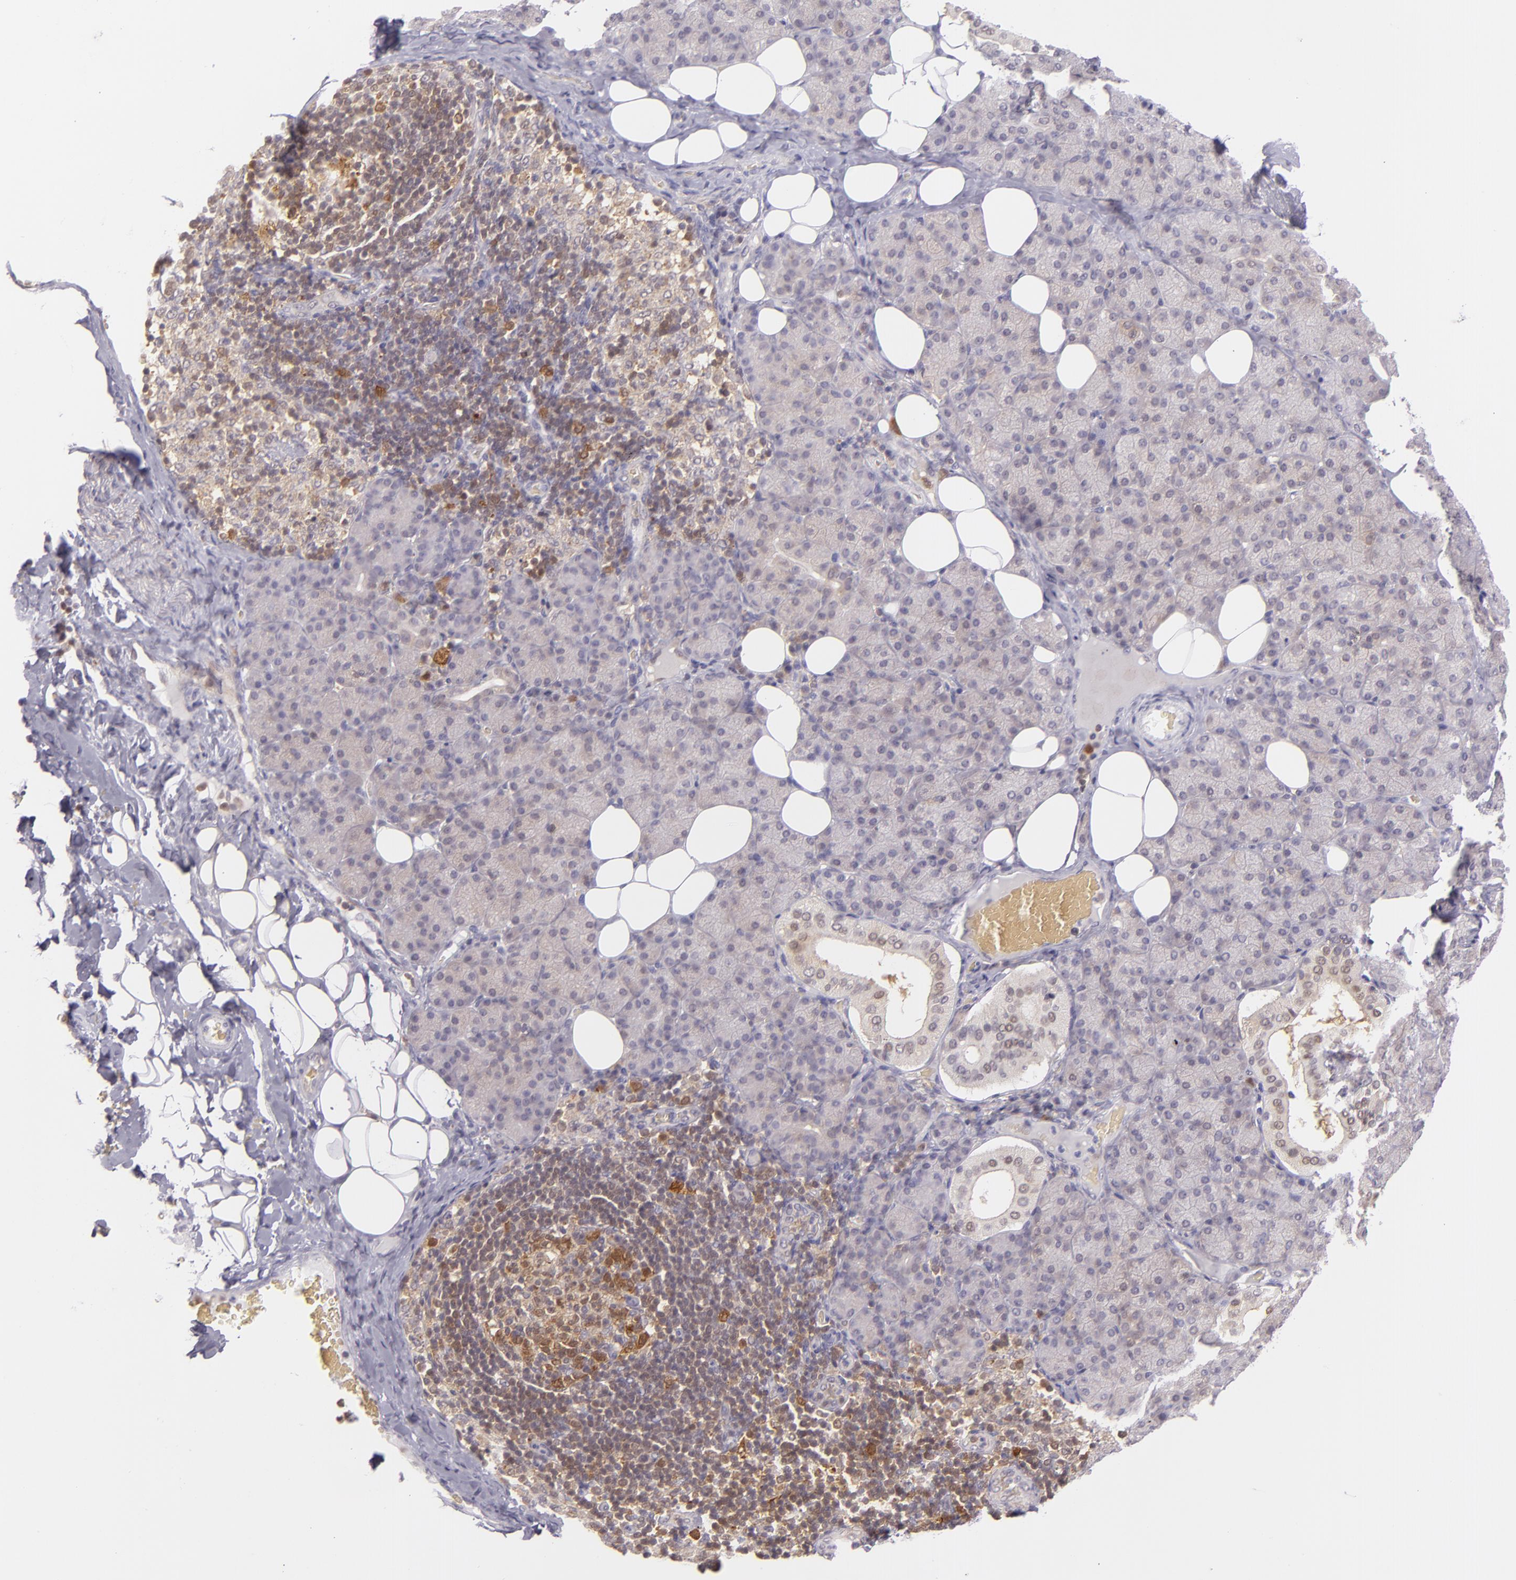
{"staining": {"intensity": "weak", "quantity": "25%-75%", "location": "nuclear"}, "tissue": "salivary gland", "cell_type": "Glandular cells", "image_type": "normal", "snomed": [{"axis": "morphology", "description": "Normal tissue, NOS"}, {"axis": "topography", "description": "Lymph node"}, {"axis": "topography", "description": "Salivary gland"}], "caption": "Immunohistochemical staining of normal salivary gland shows 25%-75% levels of weak nuclear protein expression in approximately 25%-75% of glandular cells.", "gene": "HSPH1", "patient": {"sex": "male", "age": 8}}